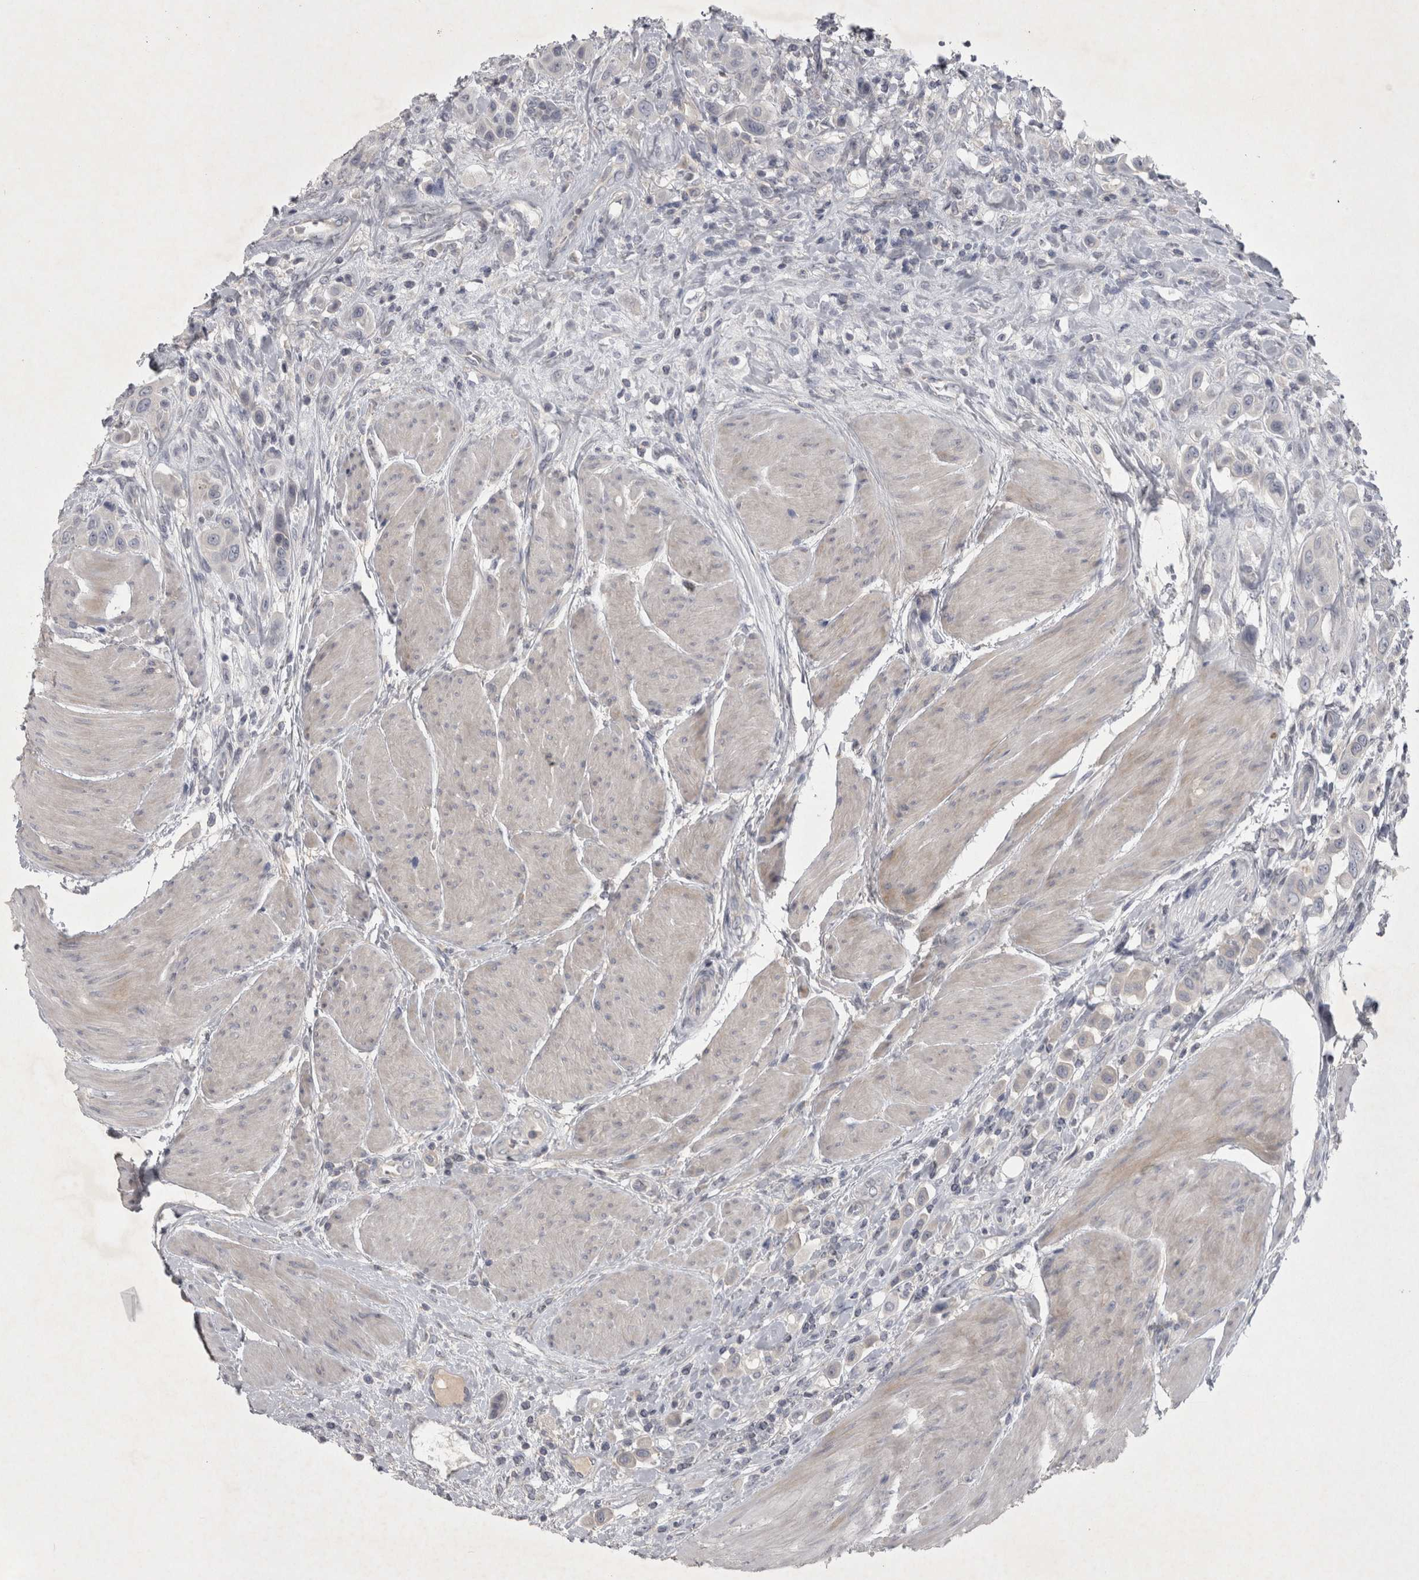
{"staining": {"intensity": "negative", "quantity": "none", "location": "none"}, "tissue": "urothelial cancer", "cell_type": "Tumor cells", "image_type": "cancer", "snomed": [{"axis": "morphology", "description": "Urothelial carcinoma, High grade"}, {"axis": "topography", "description": "Urinary bladder"}], "caption": "The photomicrograph demonstrates no significant positivity in tumor cells of urothelial cancer. The staining was performed using DAB (3,3'-diaminobenzidine) to visualize the protein expression in brown, while the nuclei were stained in blue with hematoxylin (Magnification: 20x).", "gene": "ENPP7", "patient": {"sex": "male", "age": 50}}